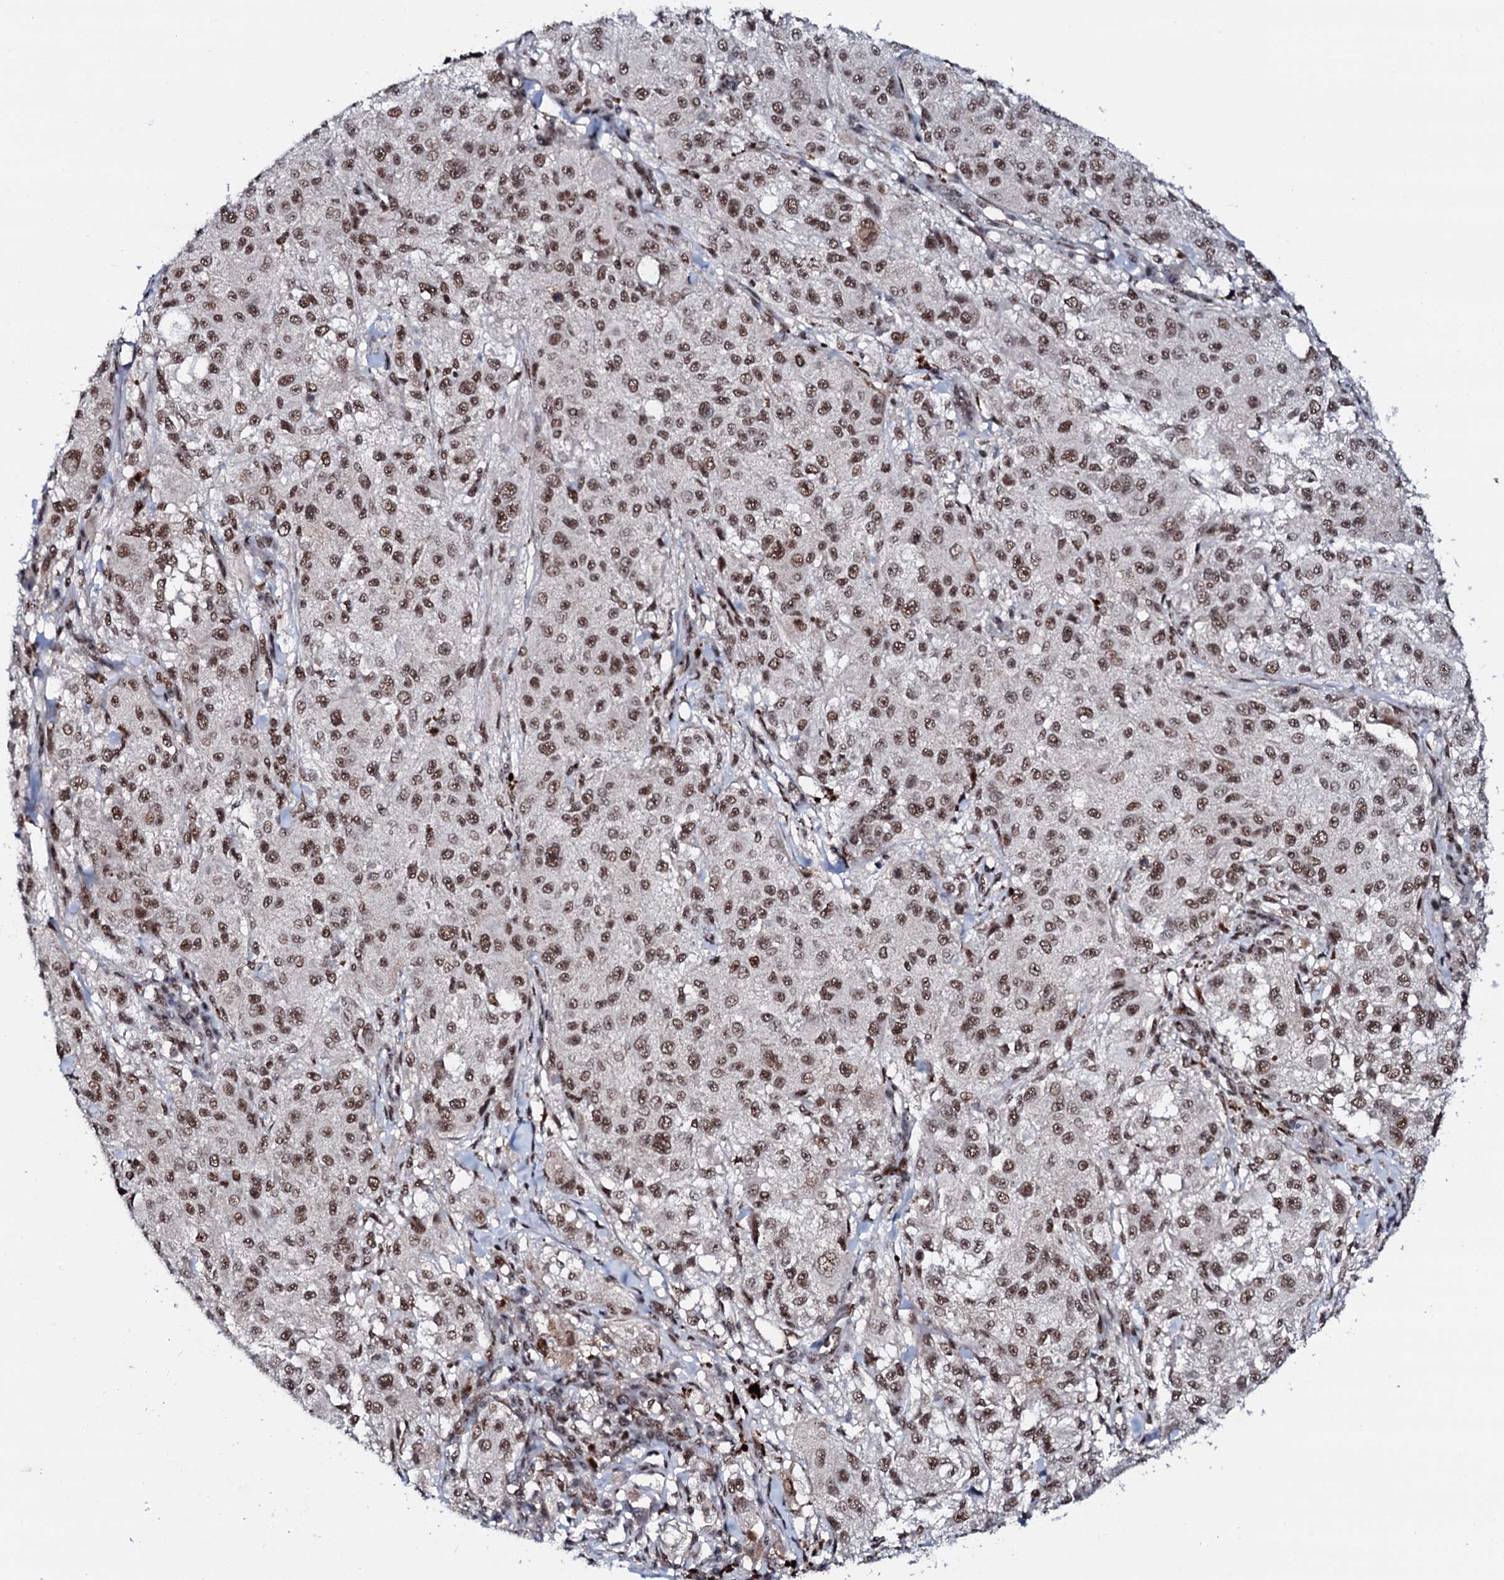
{"staining": {"intensity": "moderate", "quantity": ">75%", "location": "nuclear"}, "tissue": "melanoma", "cell_type": "Tumor cells", "image_type": "cancer", "snomed": [{"axis": "morphology", "description": "Necrosis, NOS"}, {"axis": "morphology", "description": "Malignant melanoma, NOS"}, {"axis": "topography", "description": "Skin"}], "caption": "Immunohistochemistry staining of melanoma, which shows medium levels of moderate nuclear positivity in about >75% of tumor cells indicating moderate nuclear protein positivity. The staining was performed using DAB (3,3'-diaminobenzidine) (brown) for protein detection and nuclei were counterstained in hematoxylin (blue).", "gene": "PRPF18", "patient": {"sex": "female", "age": 87}}